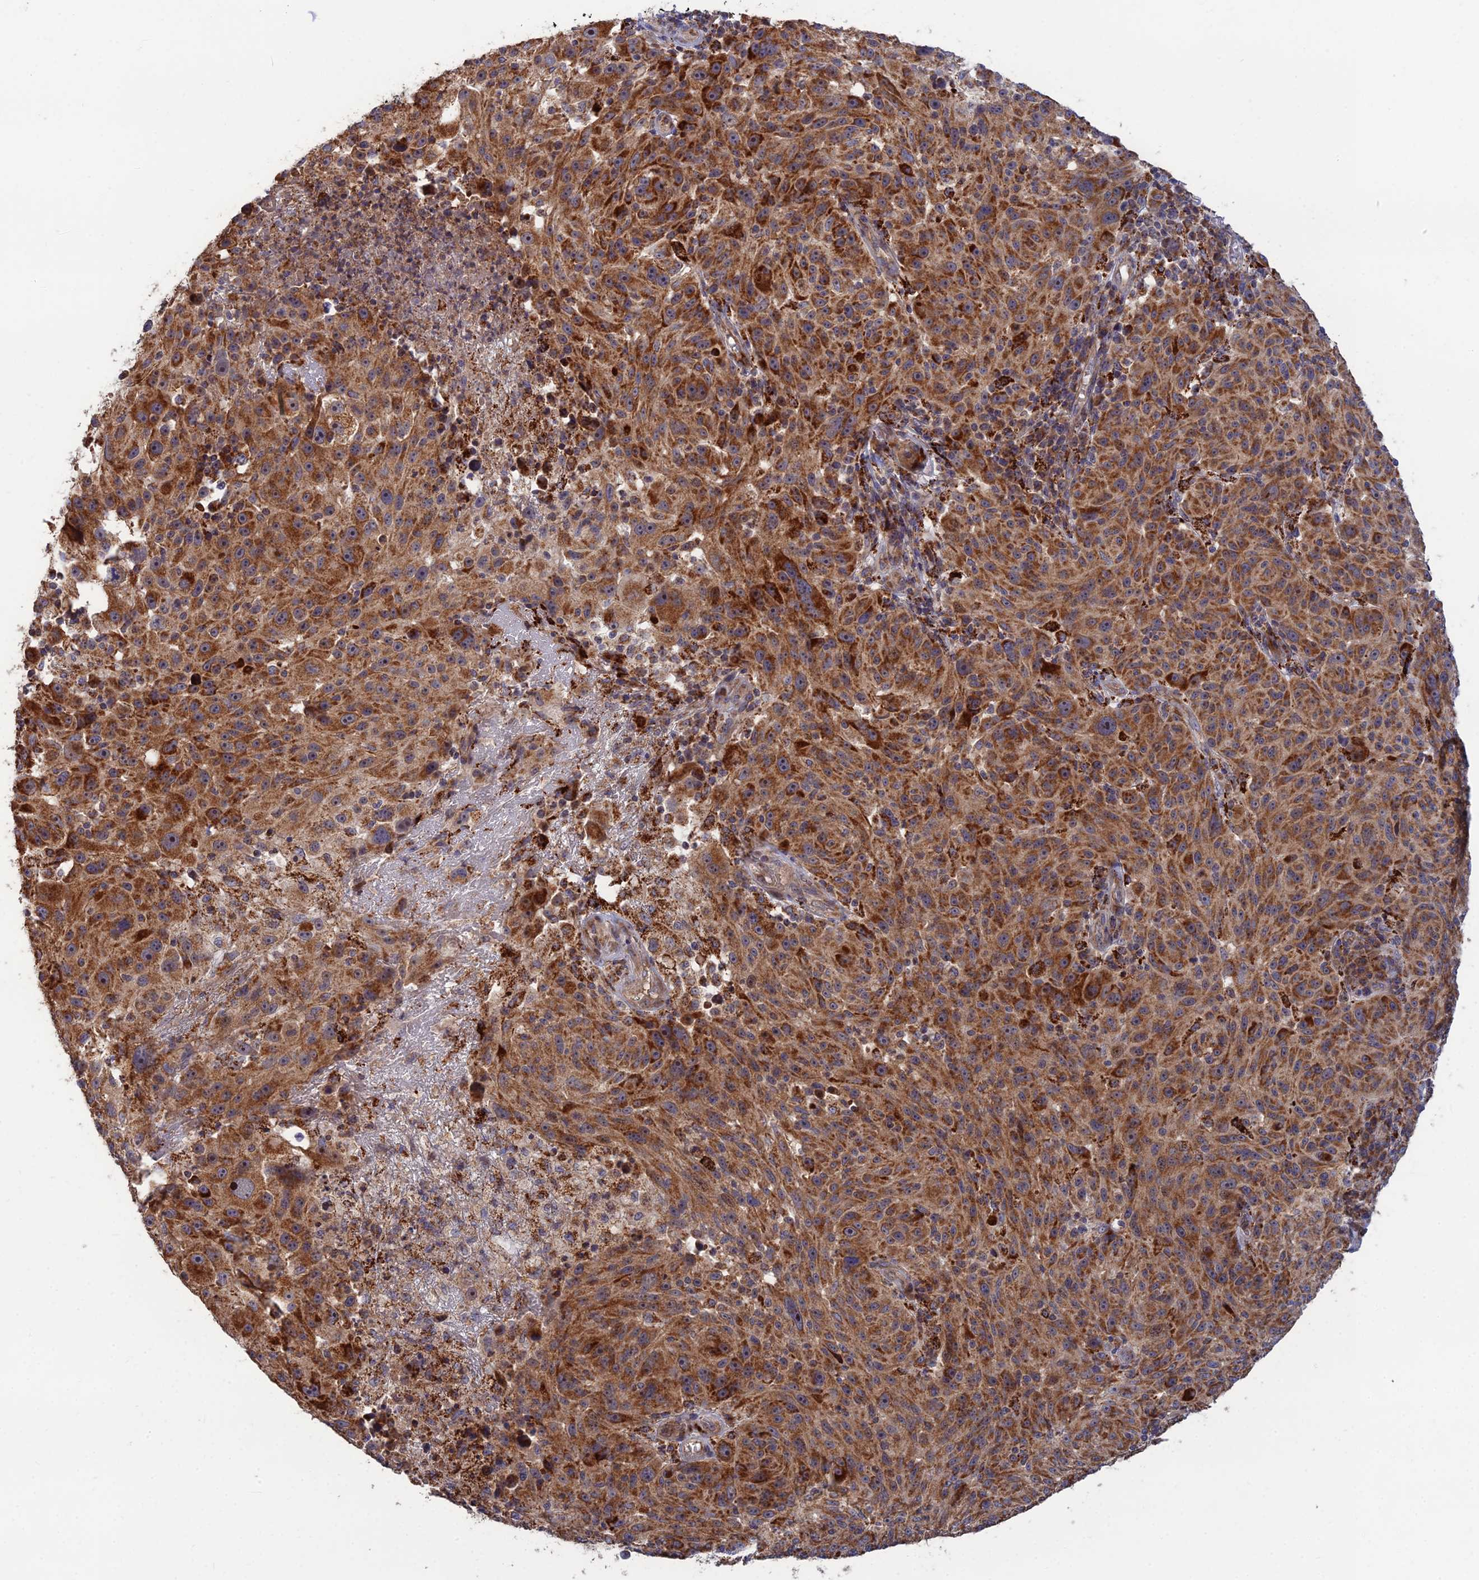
{"staining": {"intensity": "moderate", "quantity": ">75%", "location": "cytoplasmic/membranous"}, "tissue": "melanoma", "cell_type": "Tumor cells", "image_type": "cancer", "snomed": [{"axis": "morphology", "description": "Malignant melanoma, NOS"}, {"axis": "topography", "description": "Skin"}], "caption": "Melanoma tissue demonstrates moderate cytoplasmic/membranous expression in about >75% of tumor cells", "gene": "RIC8B", "patient": {"sex": "male", "age": 53}}